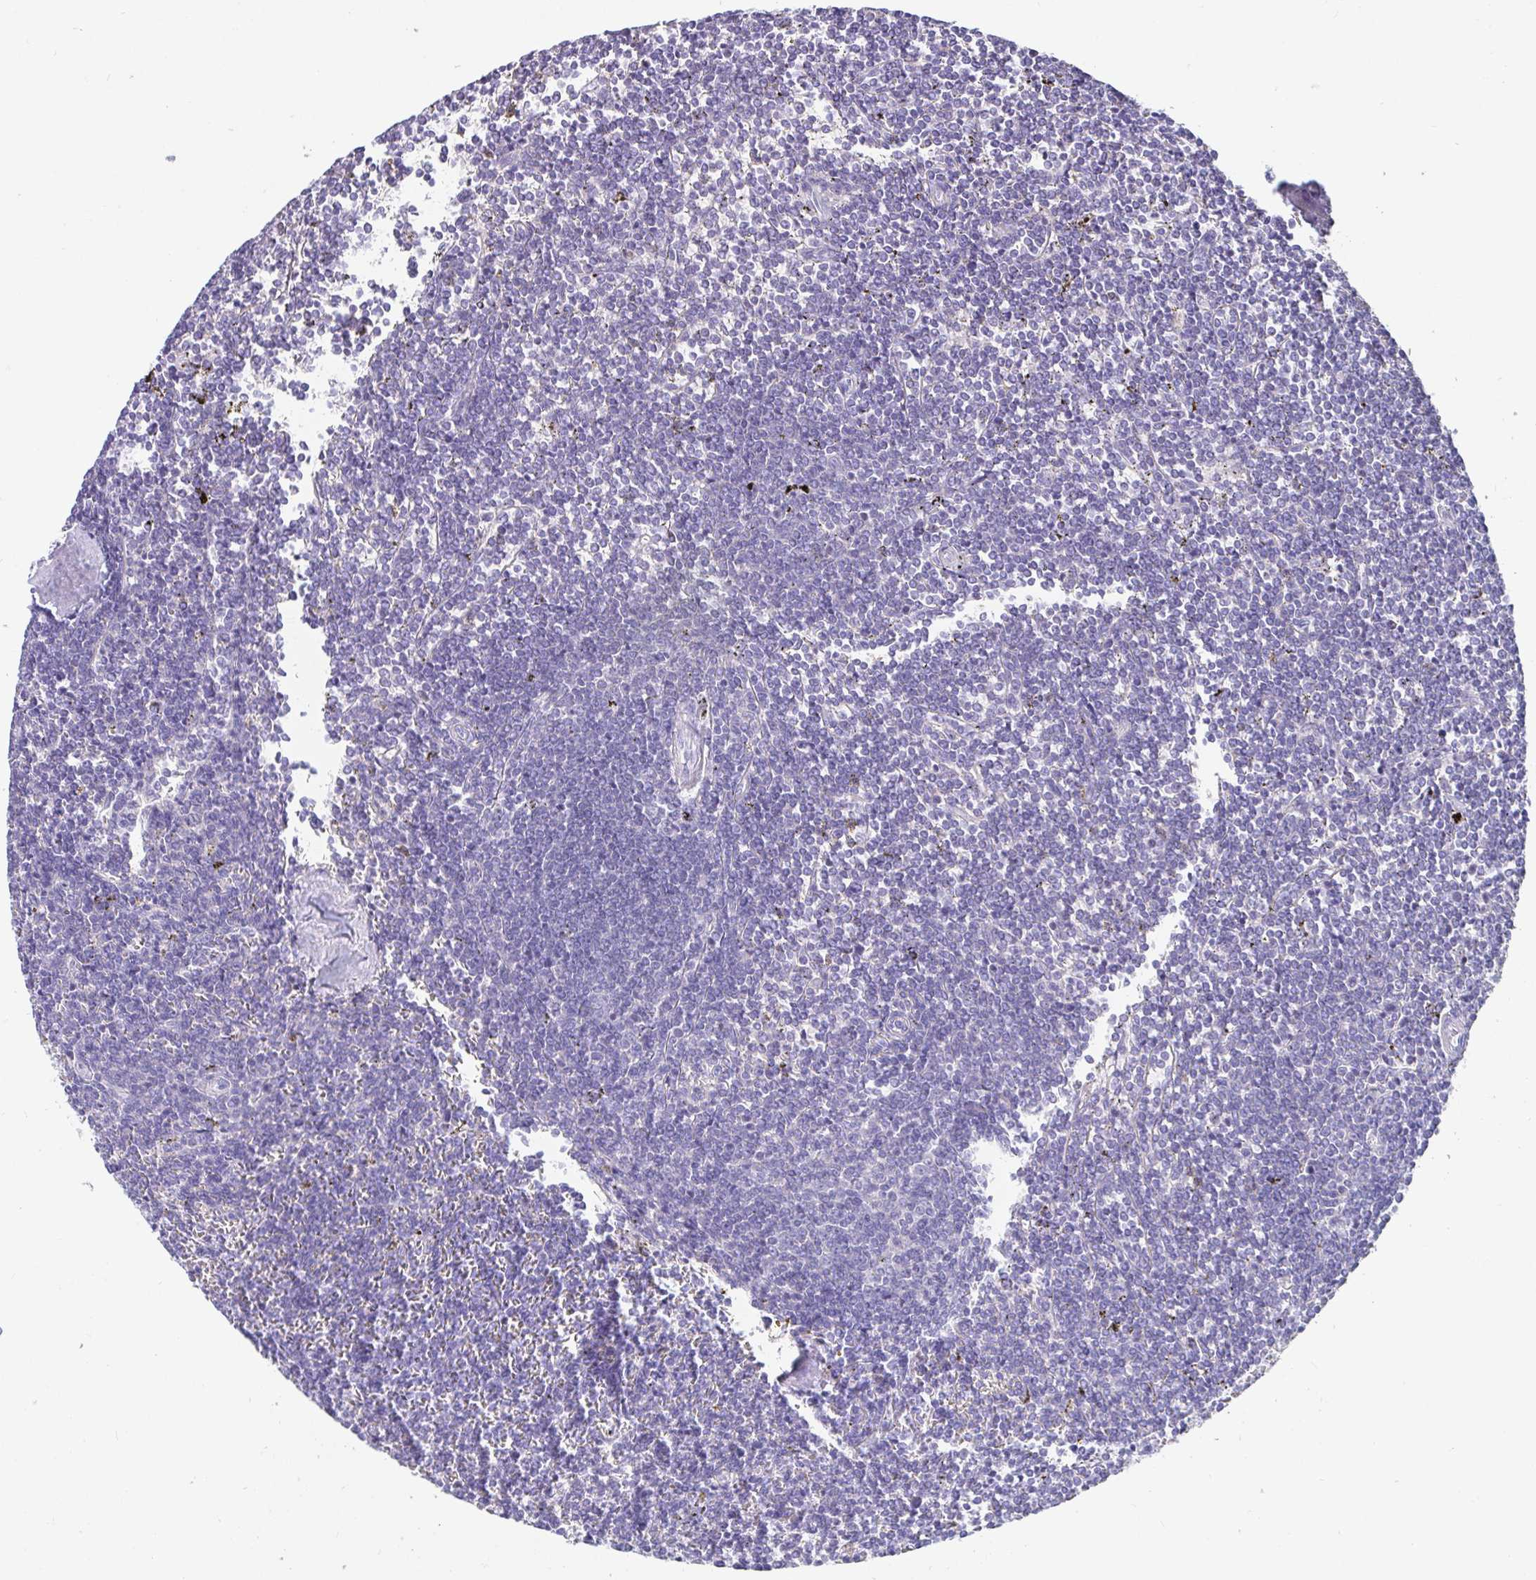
{"staining": {"intensity": "negative", "quantity": "none", "location": "none"}, "tissue": "lymphoma", "cell_type": "Tumor cells", "image_type": "cancer", "snomed": [{"axis": "morphology", "description": "Malignant lymphoma, non-Hodgkin's type, Low grade"}, {"axis": "topography", "description": "Spleen"}], "caption": "Tumor cells are negative for protein expression in human lymphoma.", "gene": "ZPBP2", "patient": {"sex": "male", "age": 78}}